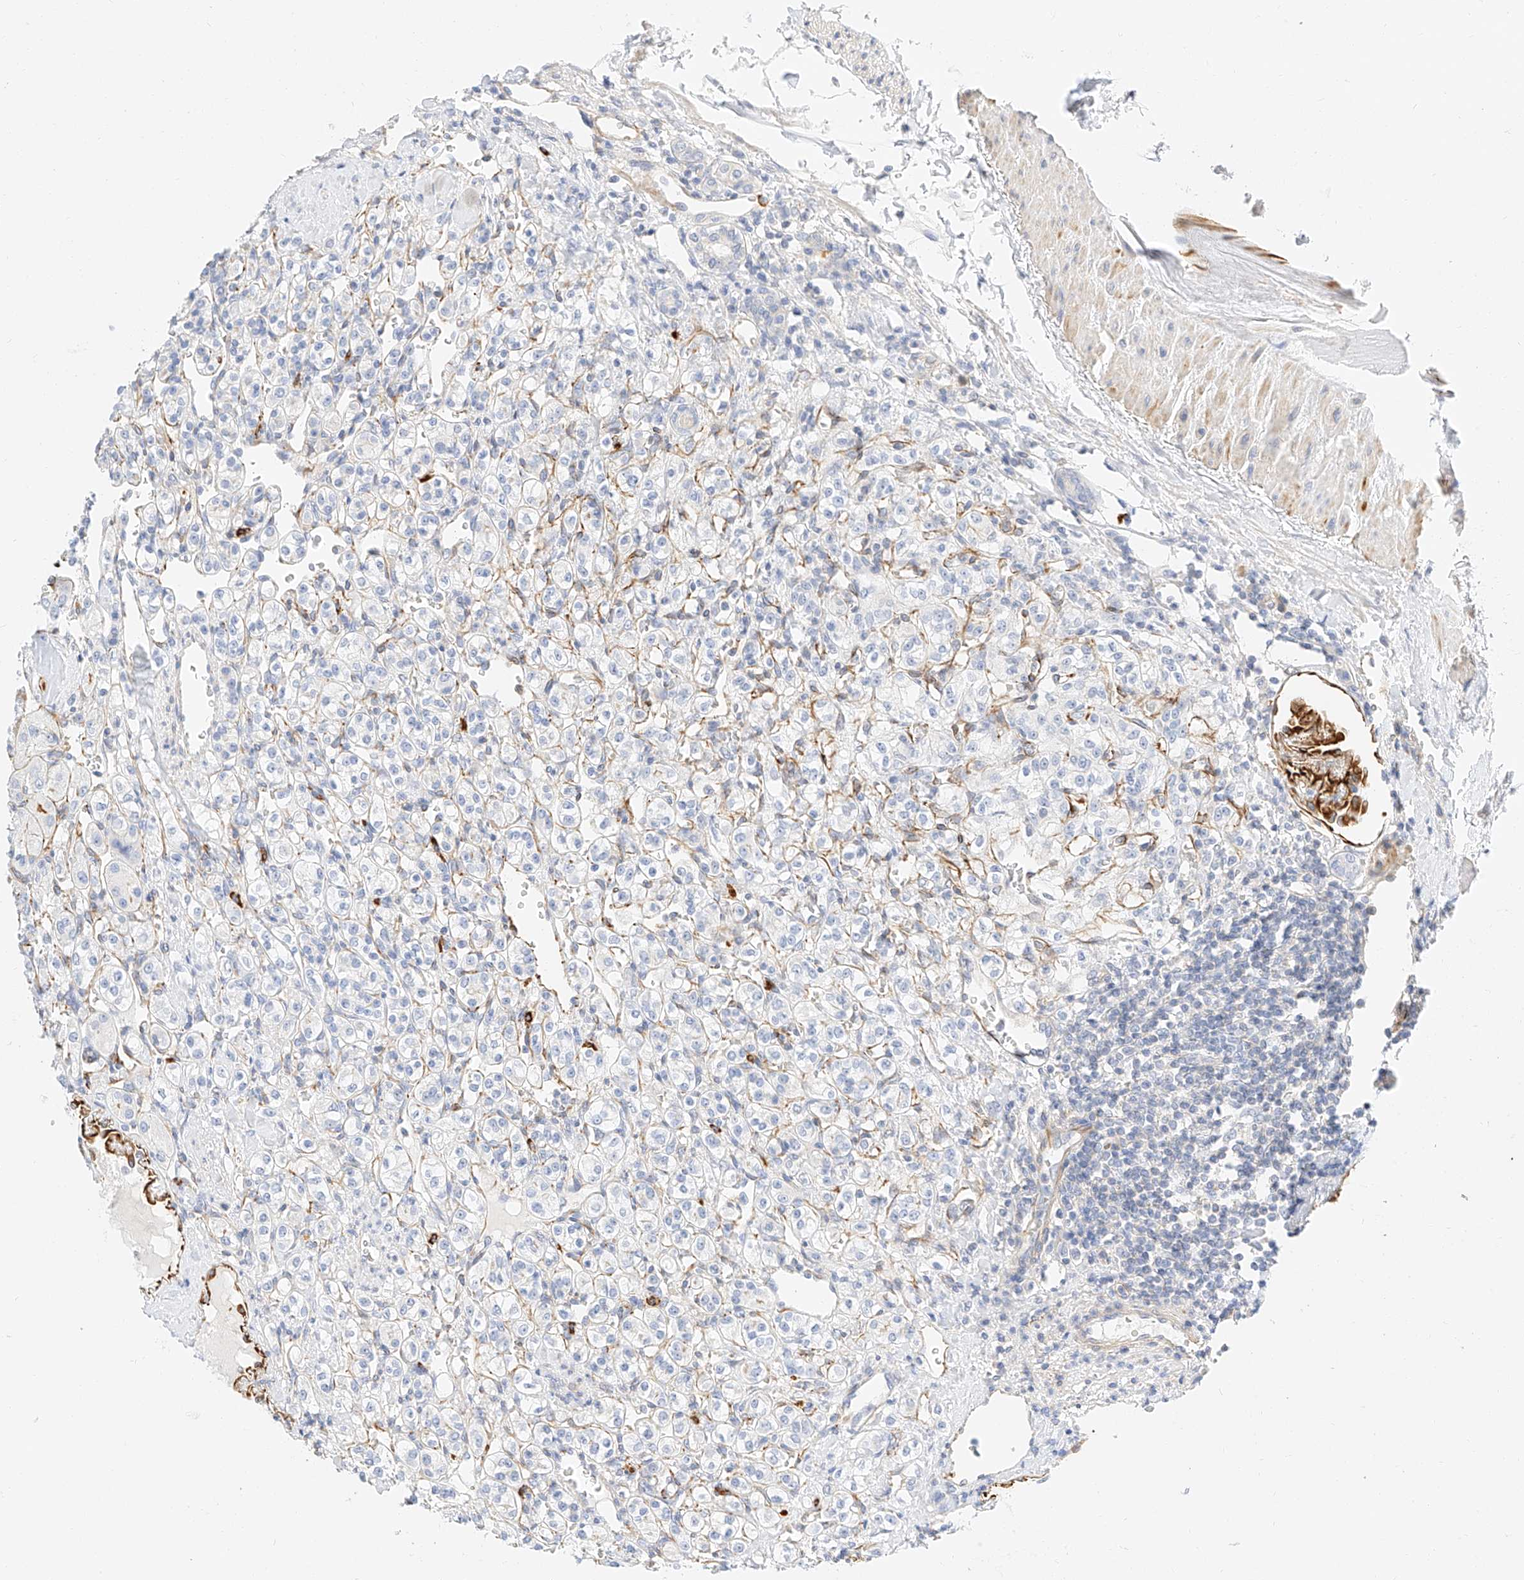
{"staining": {"intensity": "negative", "quantity": "none", "location": "none"}, "tissue": "renal cancer", "cell_type": "Tumor cells", "image_type": "cancer", "snomed": [{"axis": "morphology", "description": "Adenocarcinoma, NOS"}, {"axis": "topography", "description": "Kidney"}], "caption": "DAB (3,3'-diaminobenzidine) immunohistochemical staining of renal cancer (adenocarcinoma) demonstrates no significant positivity in tumor cells.", "gene": "CDCP2", "patient": {"sex": "male", "age": 77}}